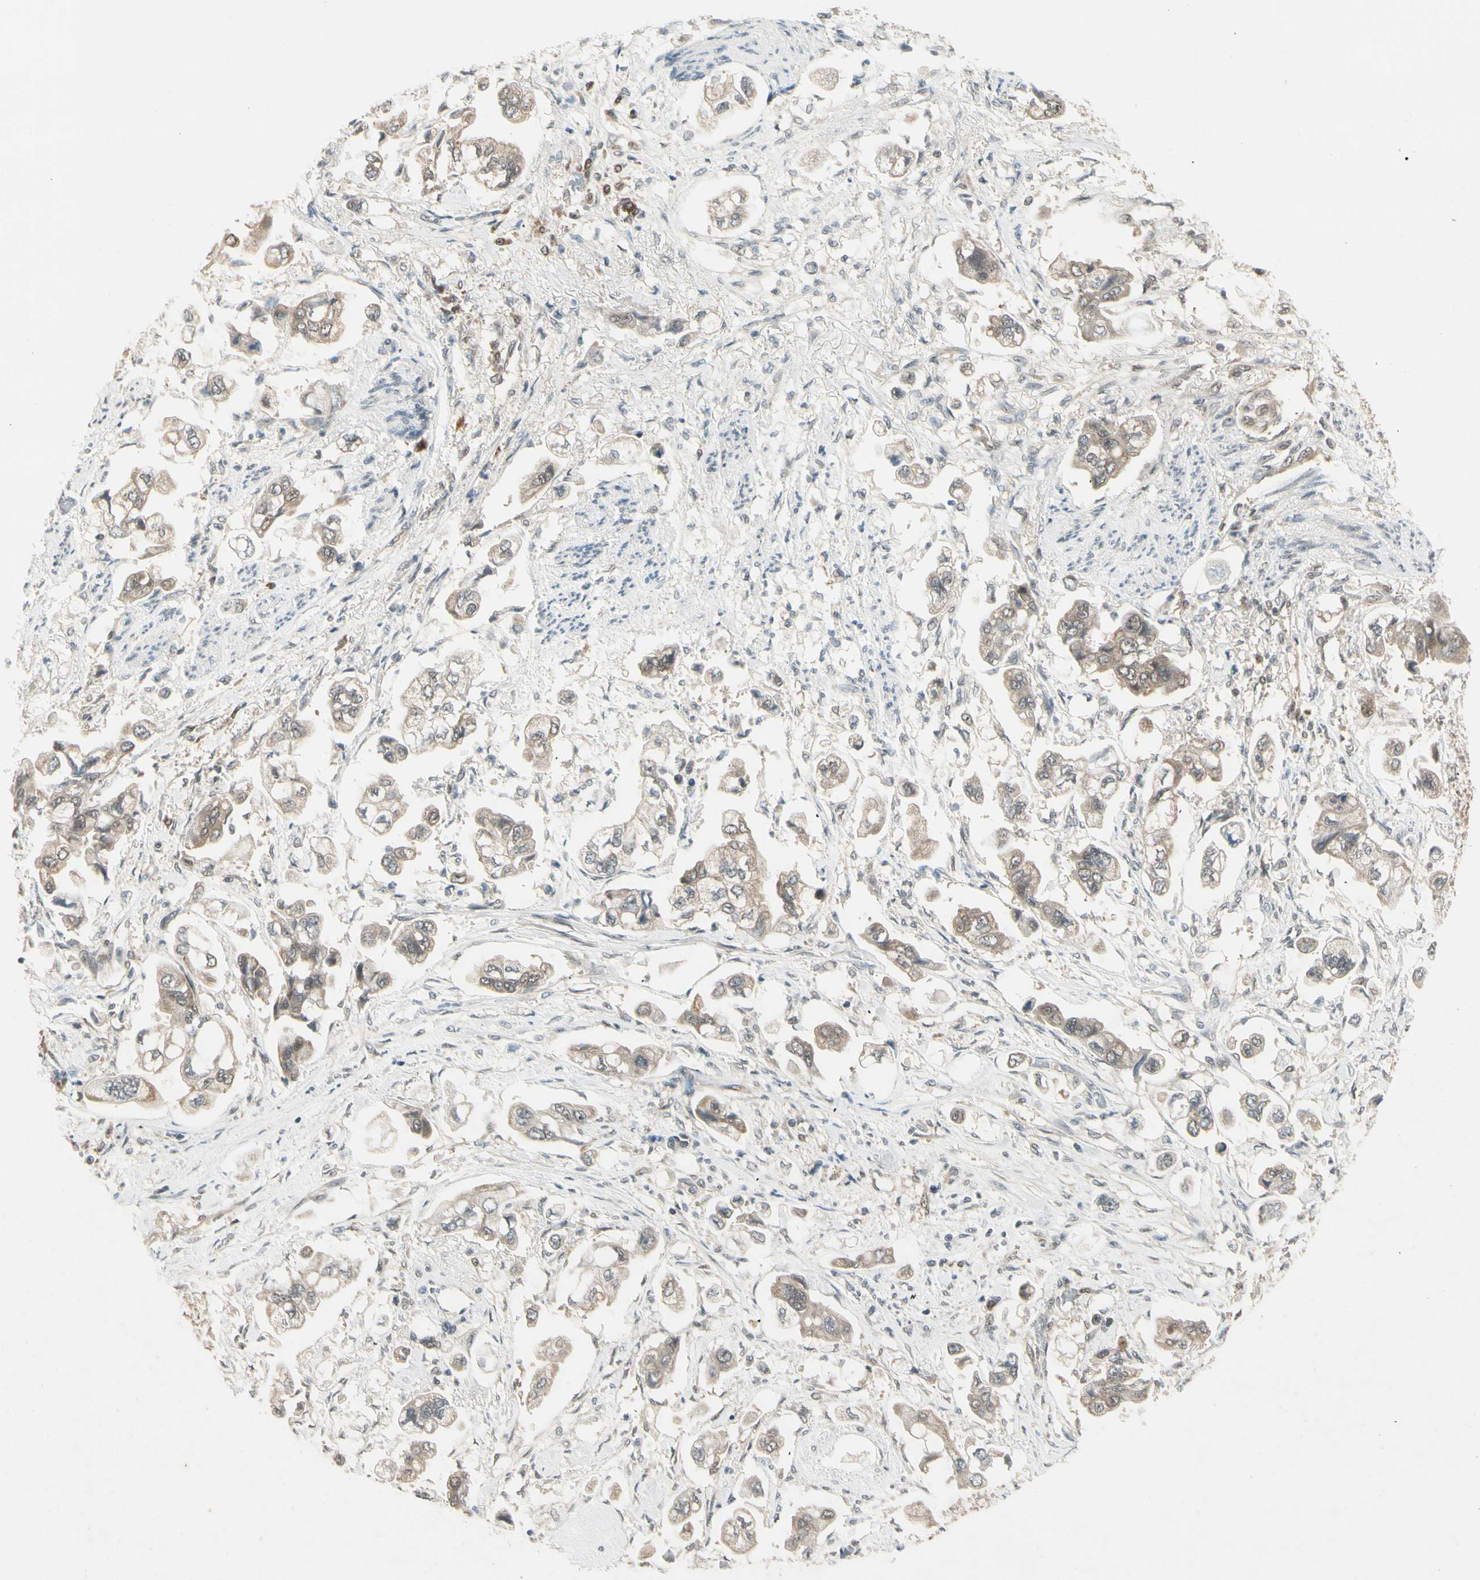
{"staining": {"intensity": "negative", "quantity": "none", "location": "none"}, "tissue": "stomach cancer", "cell_type": "Tumor cells", "image_type": "cancer", "snomed": [{"axis": "morphology", "description": "Adenocarcinoma, NOS"}, {"axis": "topography", "description": "Stomach"}], "caption": "The micrograph displays no significant staining in tumor cells of stomach cancer. Brightfield microscopy of immunohistochemistry (IHC) stained with DAB (brown) and hematoxylin (blue), captured at high magnification.", "gene": "IPO5", "patient": {"sex": "male", "age": 62}}